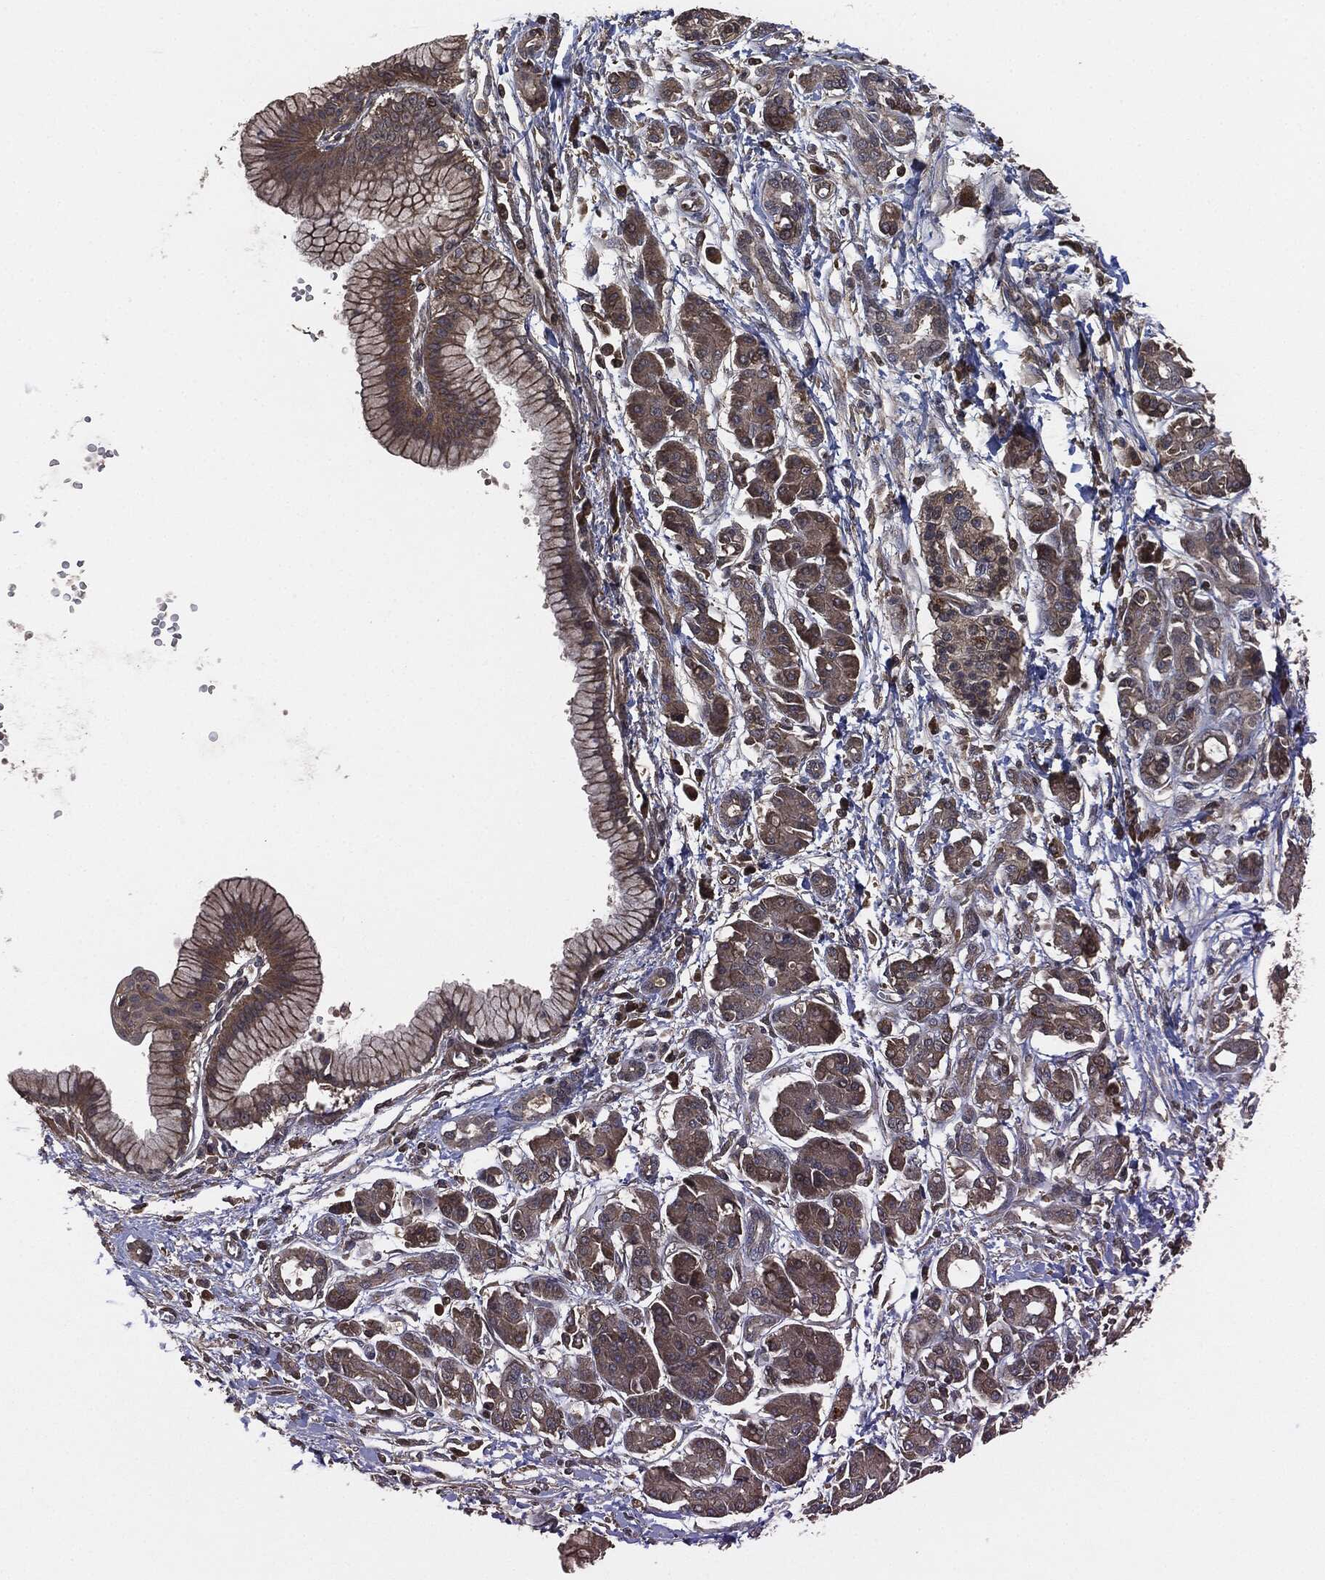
{"staining": {"intensity": "weak", "quantity": "25%-75%", "location": "cytoplasmic/membranous"}, "tissue": "pancreatic cancer", "cell_type": "Tumor cells", "image_type": "cancer", "snomed": [{"axis": "morphology", "description": "Adenocarcinoma, NOS"}, {"axis": "topography", "description": "Pancreas"}], "caption": "Protein expression analysis of pancreatic adenocarcinoma reveals weak cytoplasmic/membranous expression in about 25%-75% of tumor cells. Using DAB (3,3'-diaminobenzidine) (brown) and hematoxylin (blue) stains, captured at high magnification using brightfield microscopy.", "gene": "ERBIN", "patient": {"sex": "male", "age": 72}}